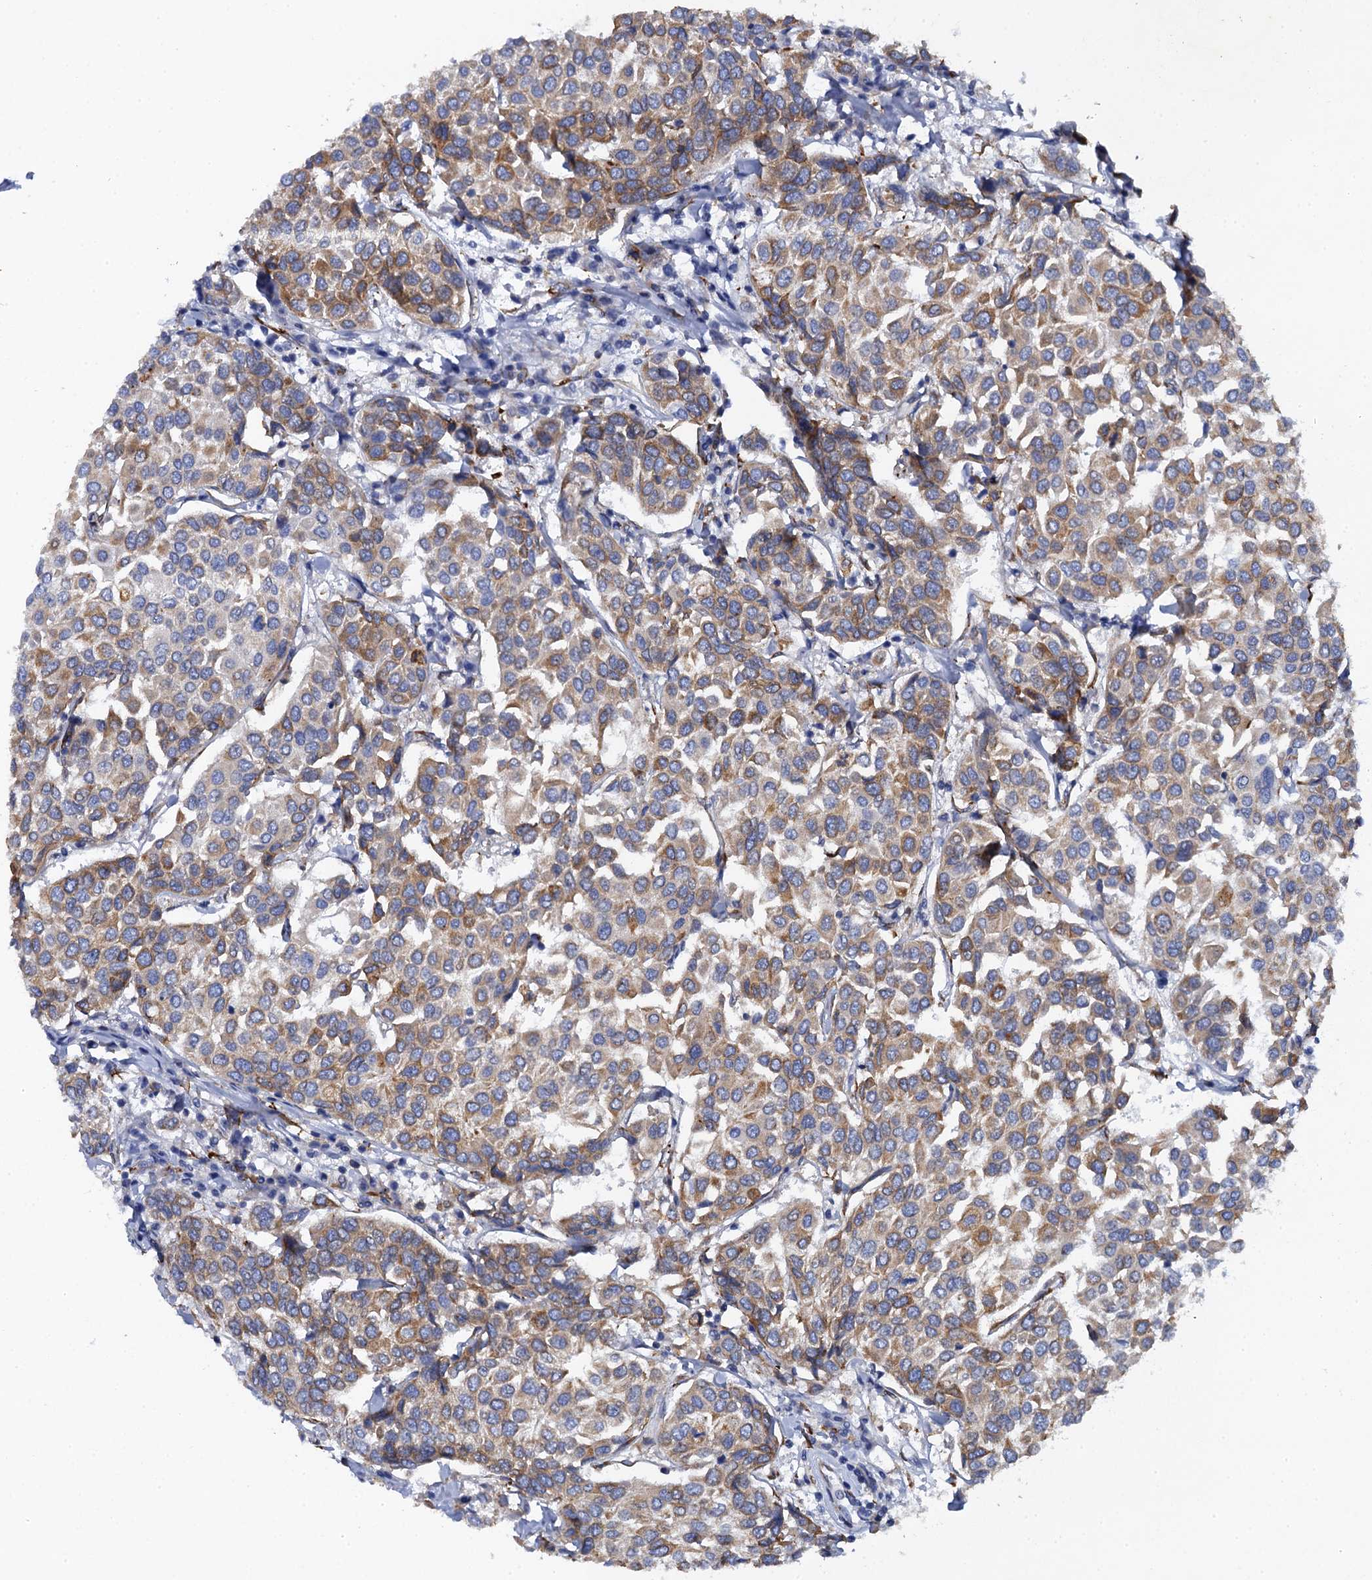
{"staining": {"intensity": "moderate", "quantity": ">75%", "location": "cytoplasmic/membranous"}, "tissue": "breast cancer", "cell_type": "Tumor cells", "image_type": "cancer", "snomed": [{"axis": "morphology", "description": "Duct carcinoma"}, {"axis": "topography", "description": "Breast"}], "caption": "A brown stain highlights moderate cytoplasmic/membranous positivity of a protein in breast invasive ductal carcinoma tumor cells.", "gene": "POGLUT3", "patient": {"sex": "female", "age": 55}}